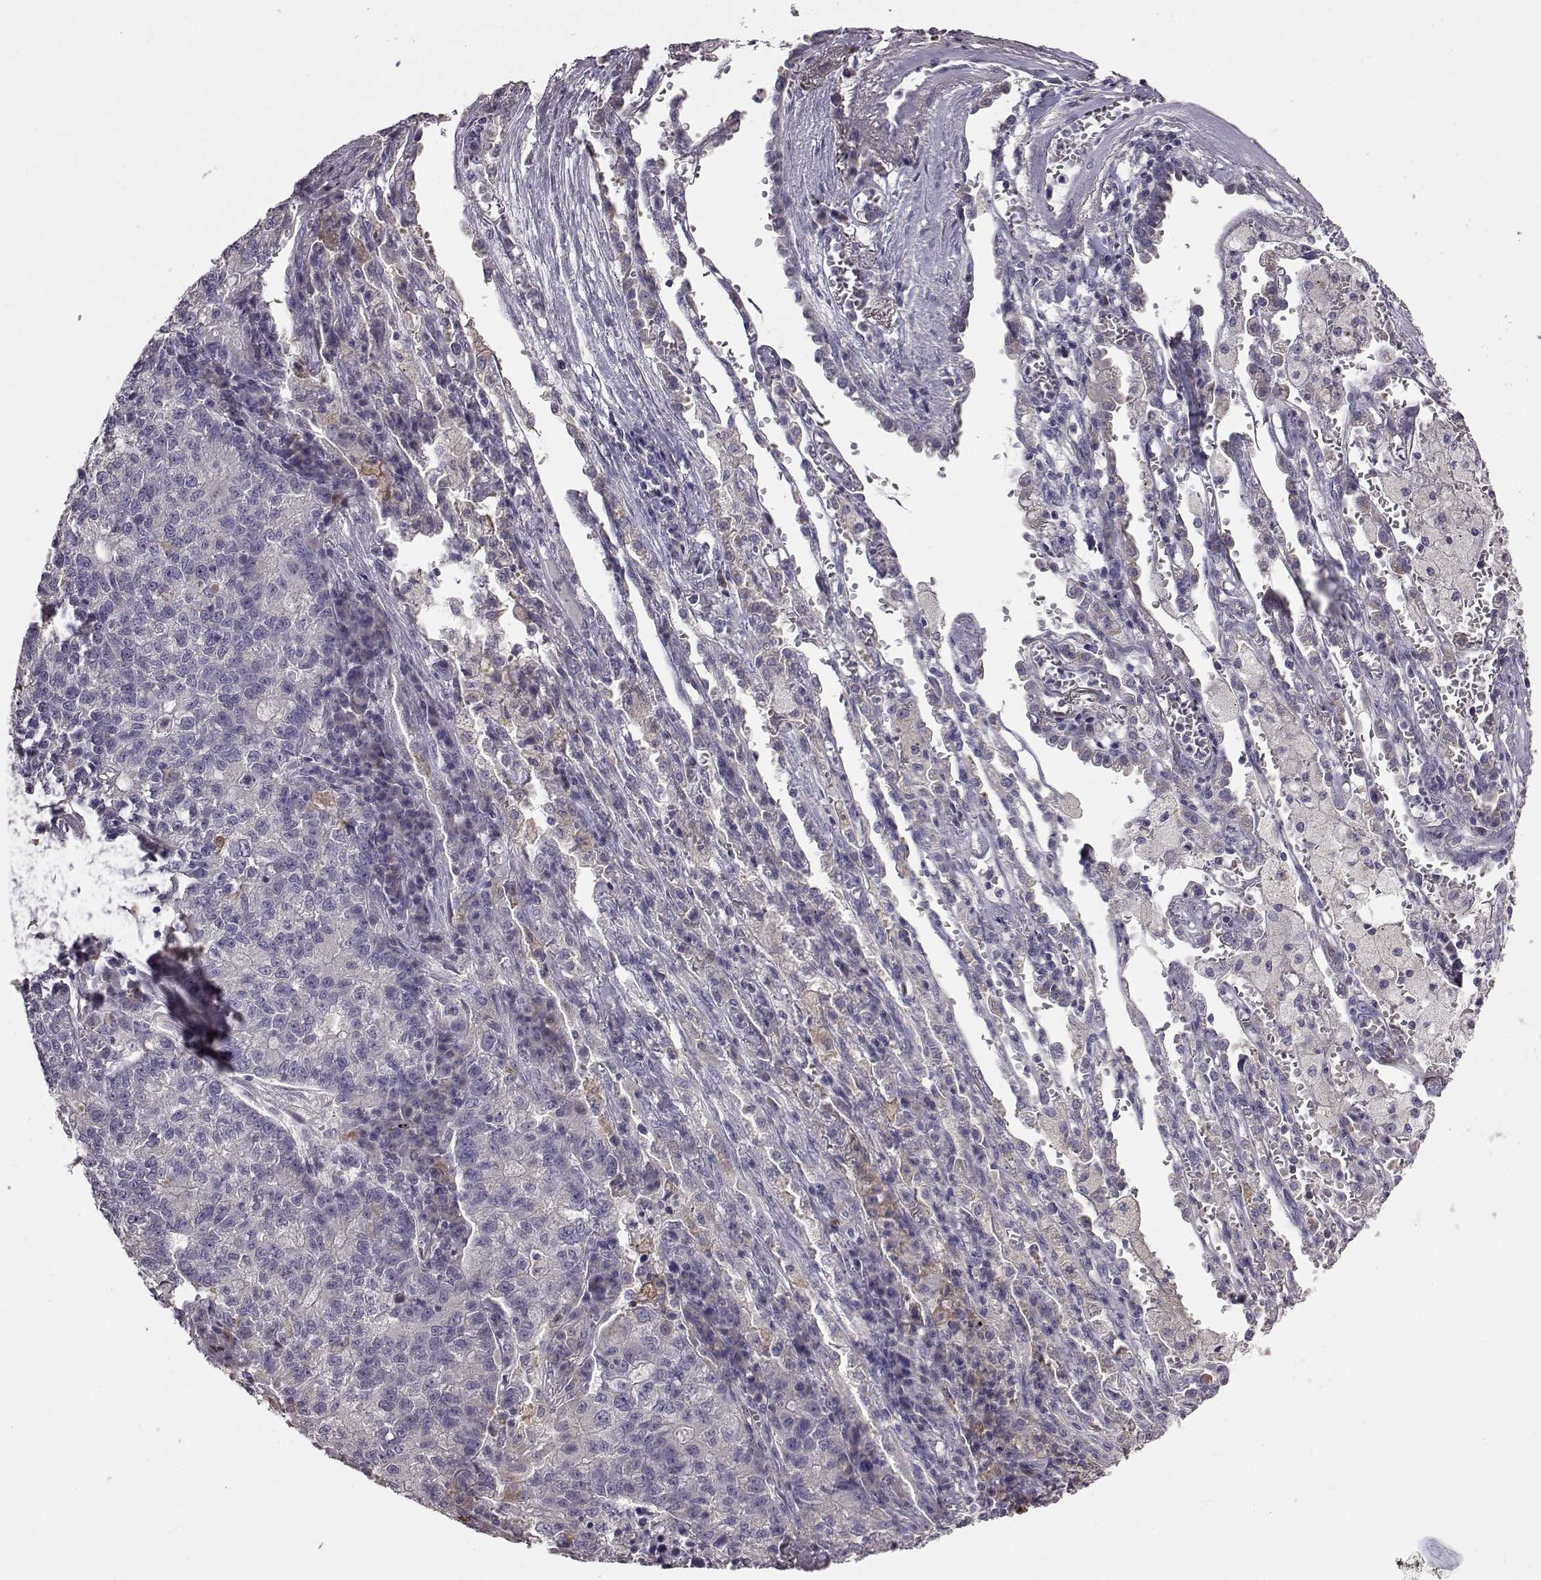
{"staining": {"intensity": "negative", "quantity": "none", "location": "none"}, "tissue": "lung cancer", "cell_type": "Tumor cells", "image_type": "cancer", "snomed": [{"axis": "morphology", "description": "Adenocarcinoma, NOS"}, {"axis": "topography", "description": "Lung"}], "caption": "This is a photomicrograph of immunohistochemistry staining of adenocarcinoma (lung), which shows no staining in tumor cells.", "gene": "ADGRG2", "patient": {"sex": "male", "age": 57}}